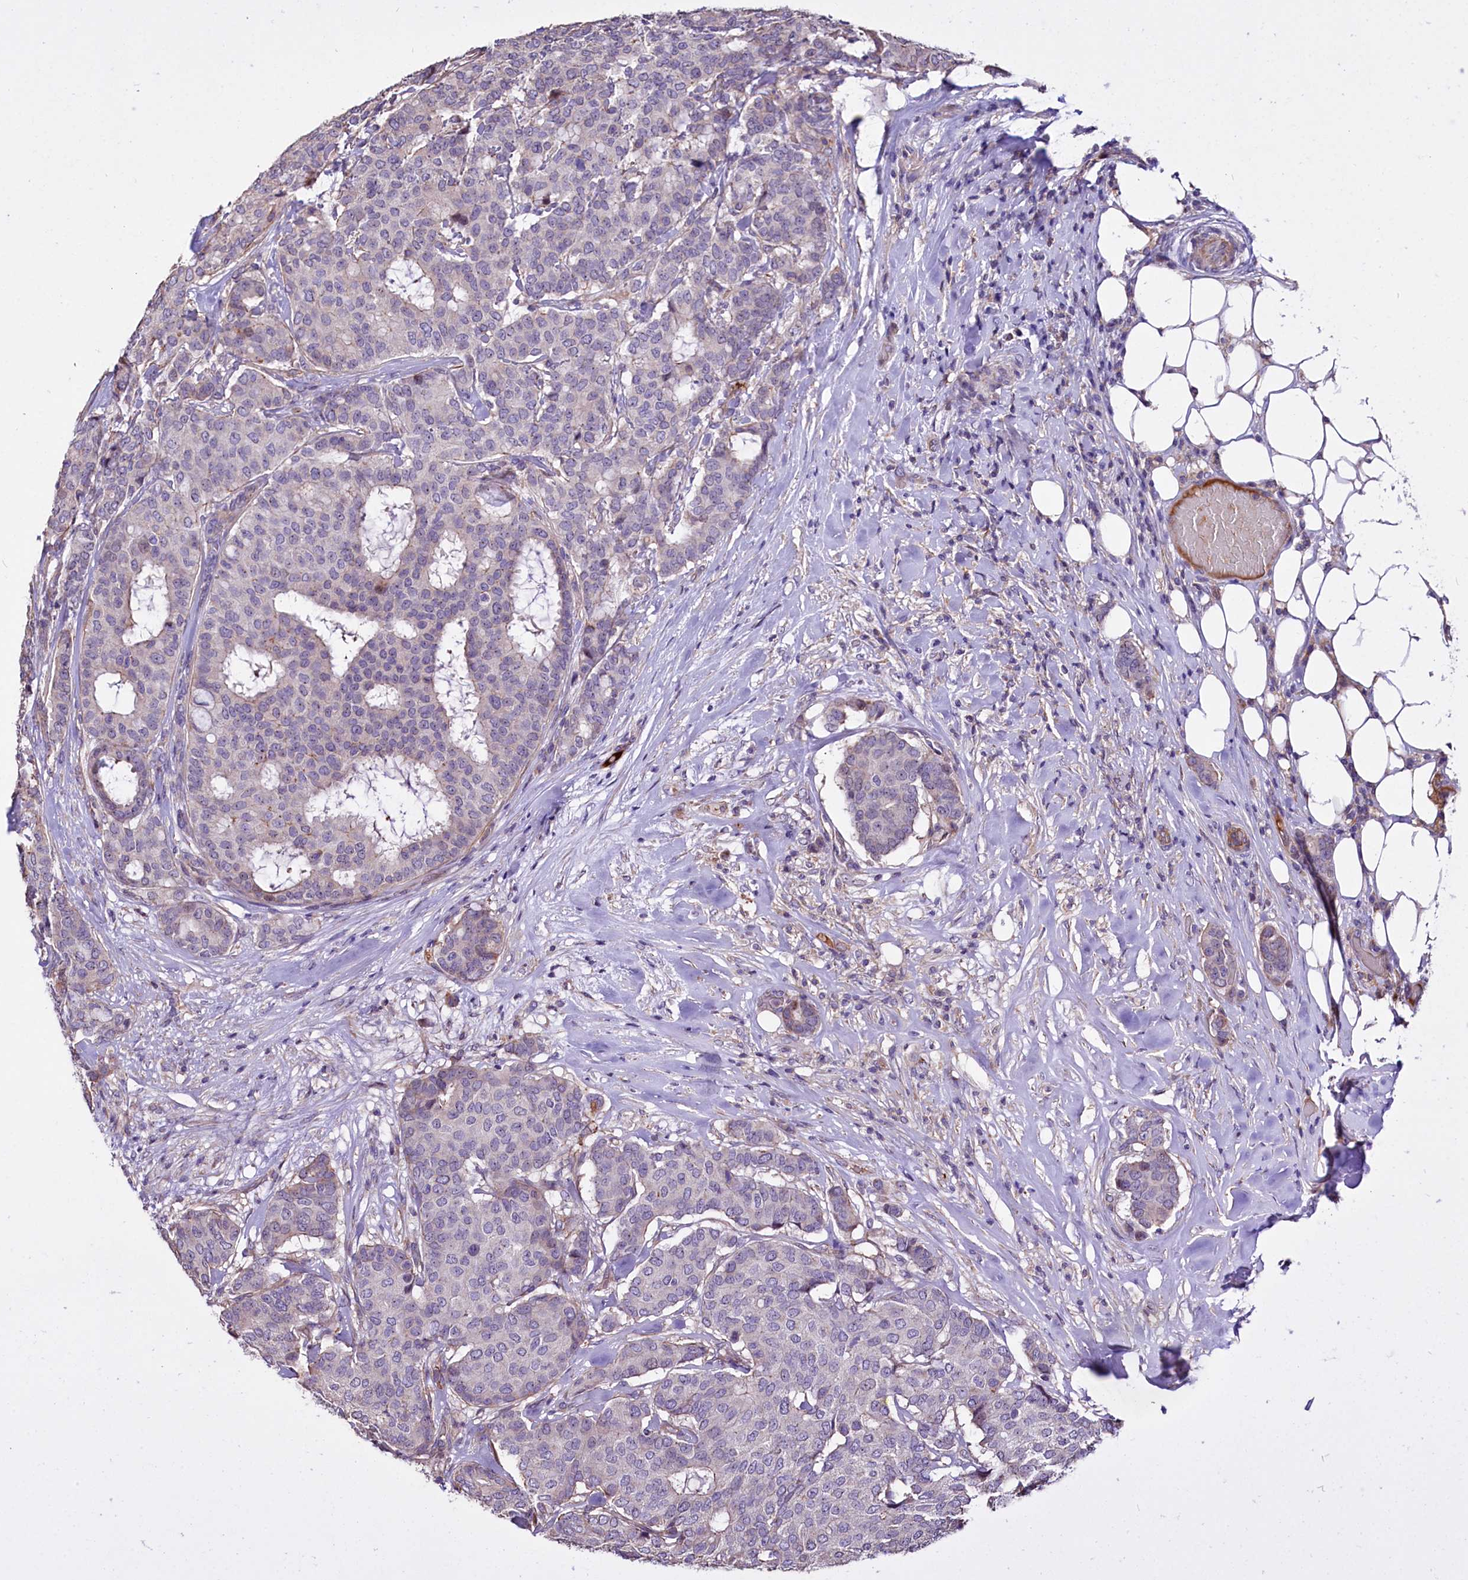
{"staining": {"intensity": "negative", "quantity": "none", "location": "none"}, "tissue": "breast cancer", "cell_type": "Tumor cells", "image_type": "cancer", "snomed": [{"axis": "morphology", "description": "Duct carcinoma"}, {"axis": "topography", "description": "Breast"}], "caption": "The photomicrograph displays no significant expression in tumor cells of breast intraductal carcinoma.", "gene": "RPUSD3", "patient": {"sex": "female", "age": 75}}